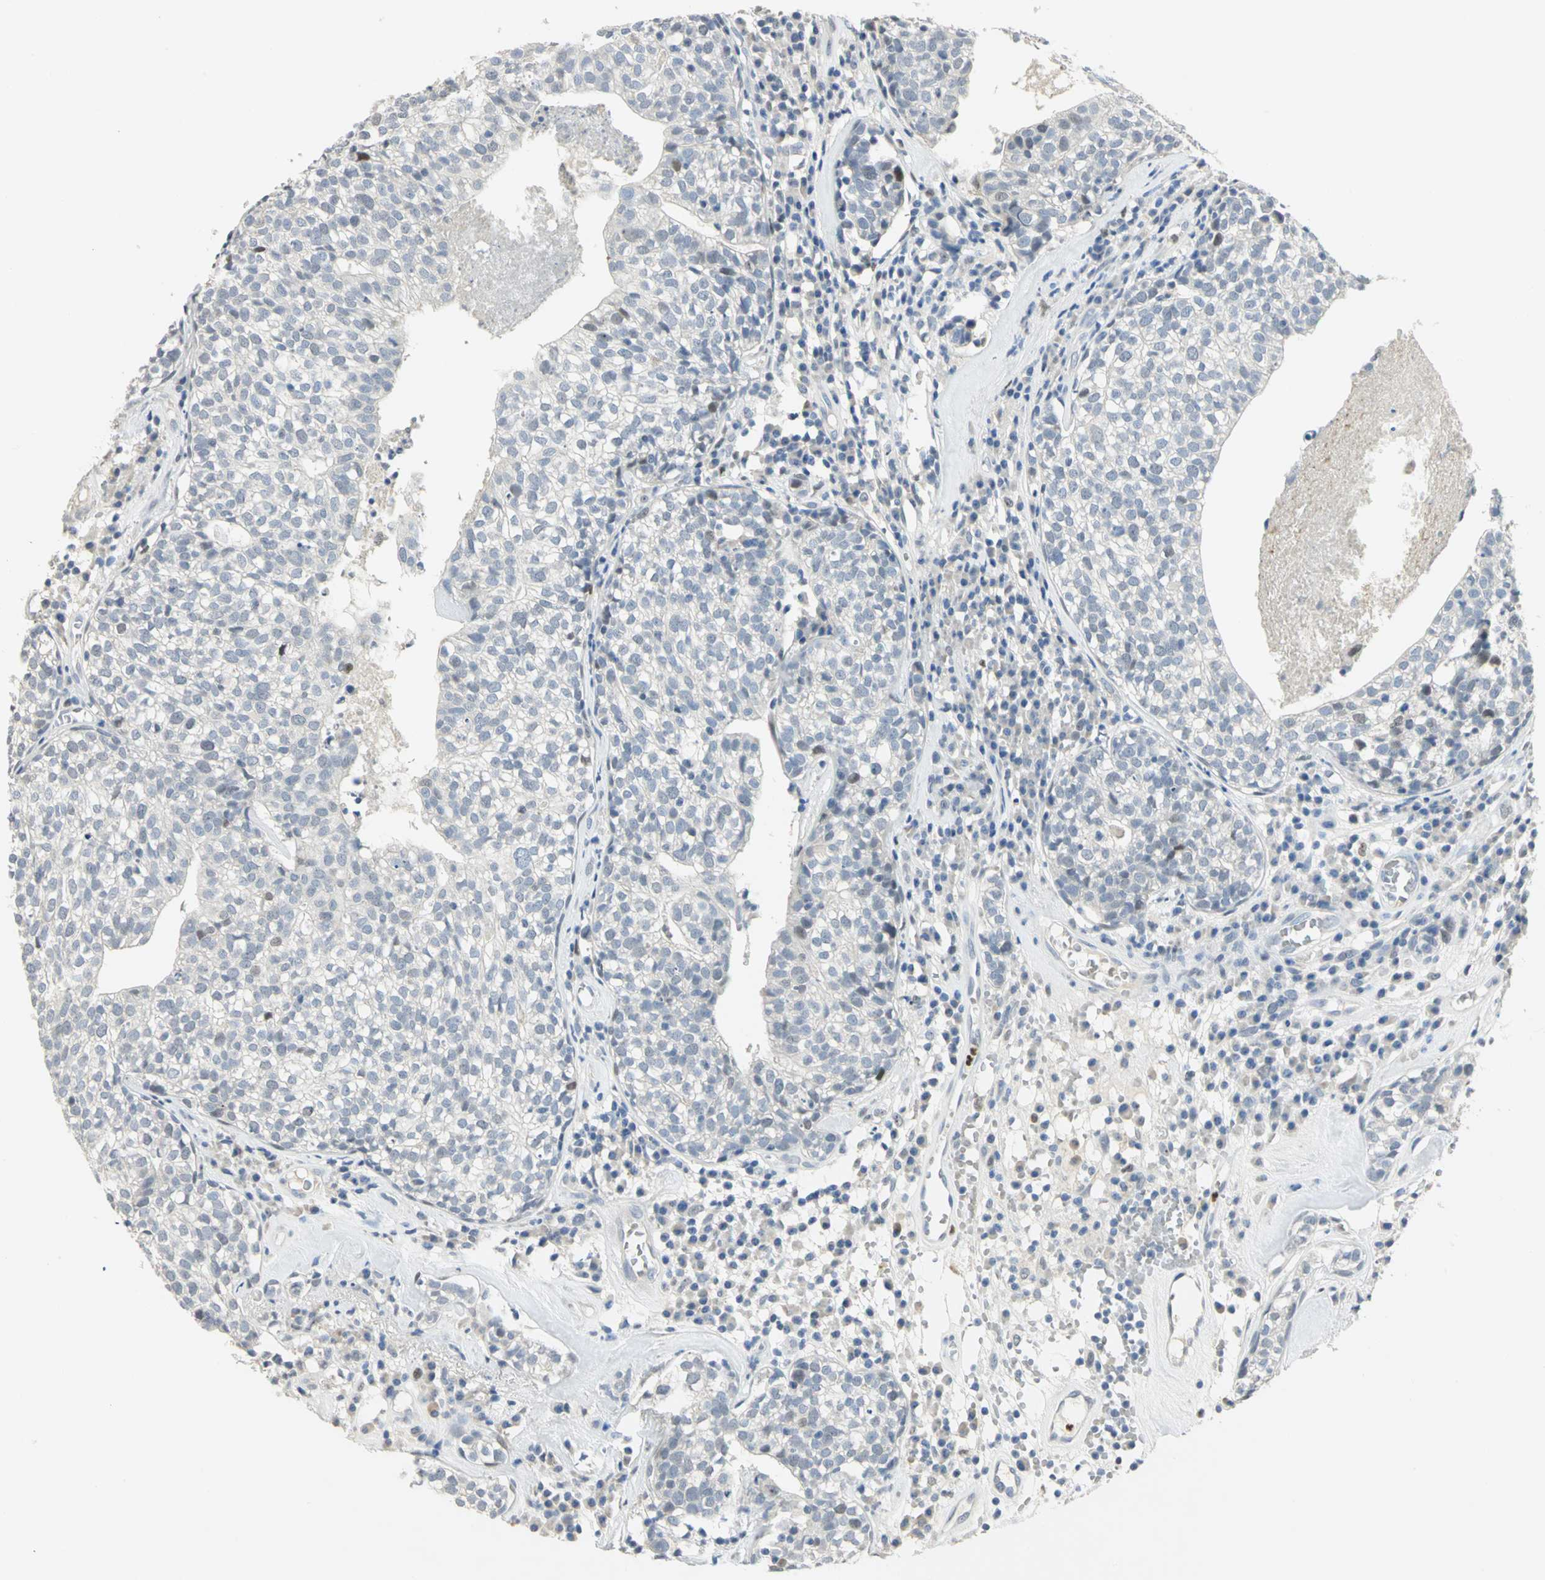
{"staining": {"intensity": "negative", "quantity": "none", "location": "none"}, "tissue": "head and neck cancer", "cell_type": "Tumor cells", "image_type": "cancer", "snomed": [{"axis": "morphology", "description": "Adenocarcinoma, NOS"}, {"axis": "topography", "description": "Salivary gland"}, {"axis": "topography", "description": "Head-Neck"}], "caption": "Tumor cells show no significant expression in head and neck adenocarcinoma.", "gene": "BCL6", "patient": {"sex": "female", "age": 65}}